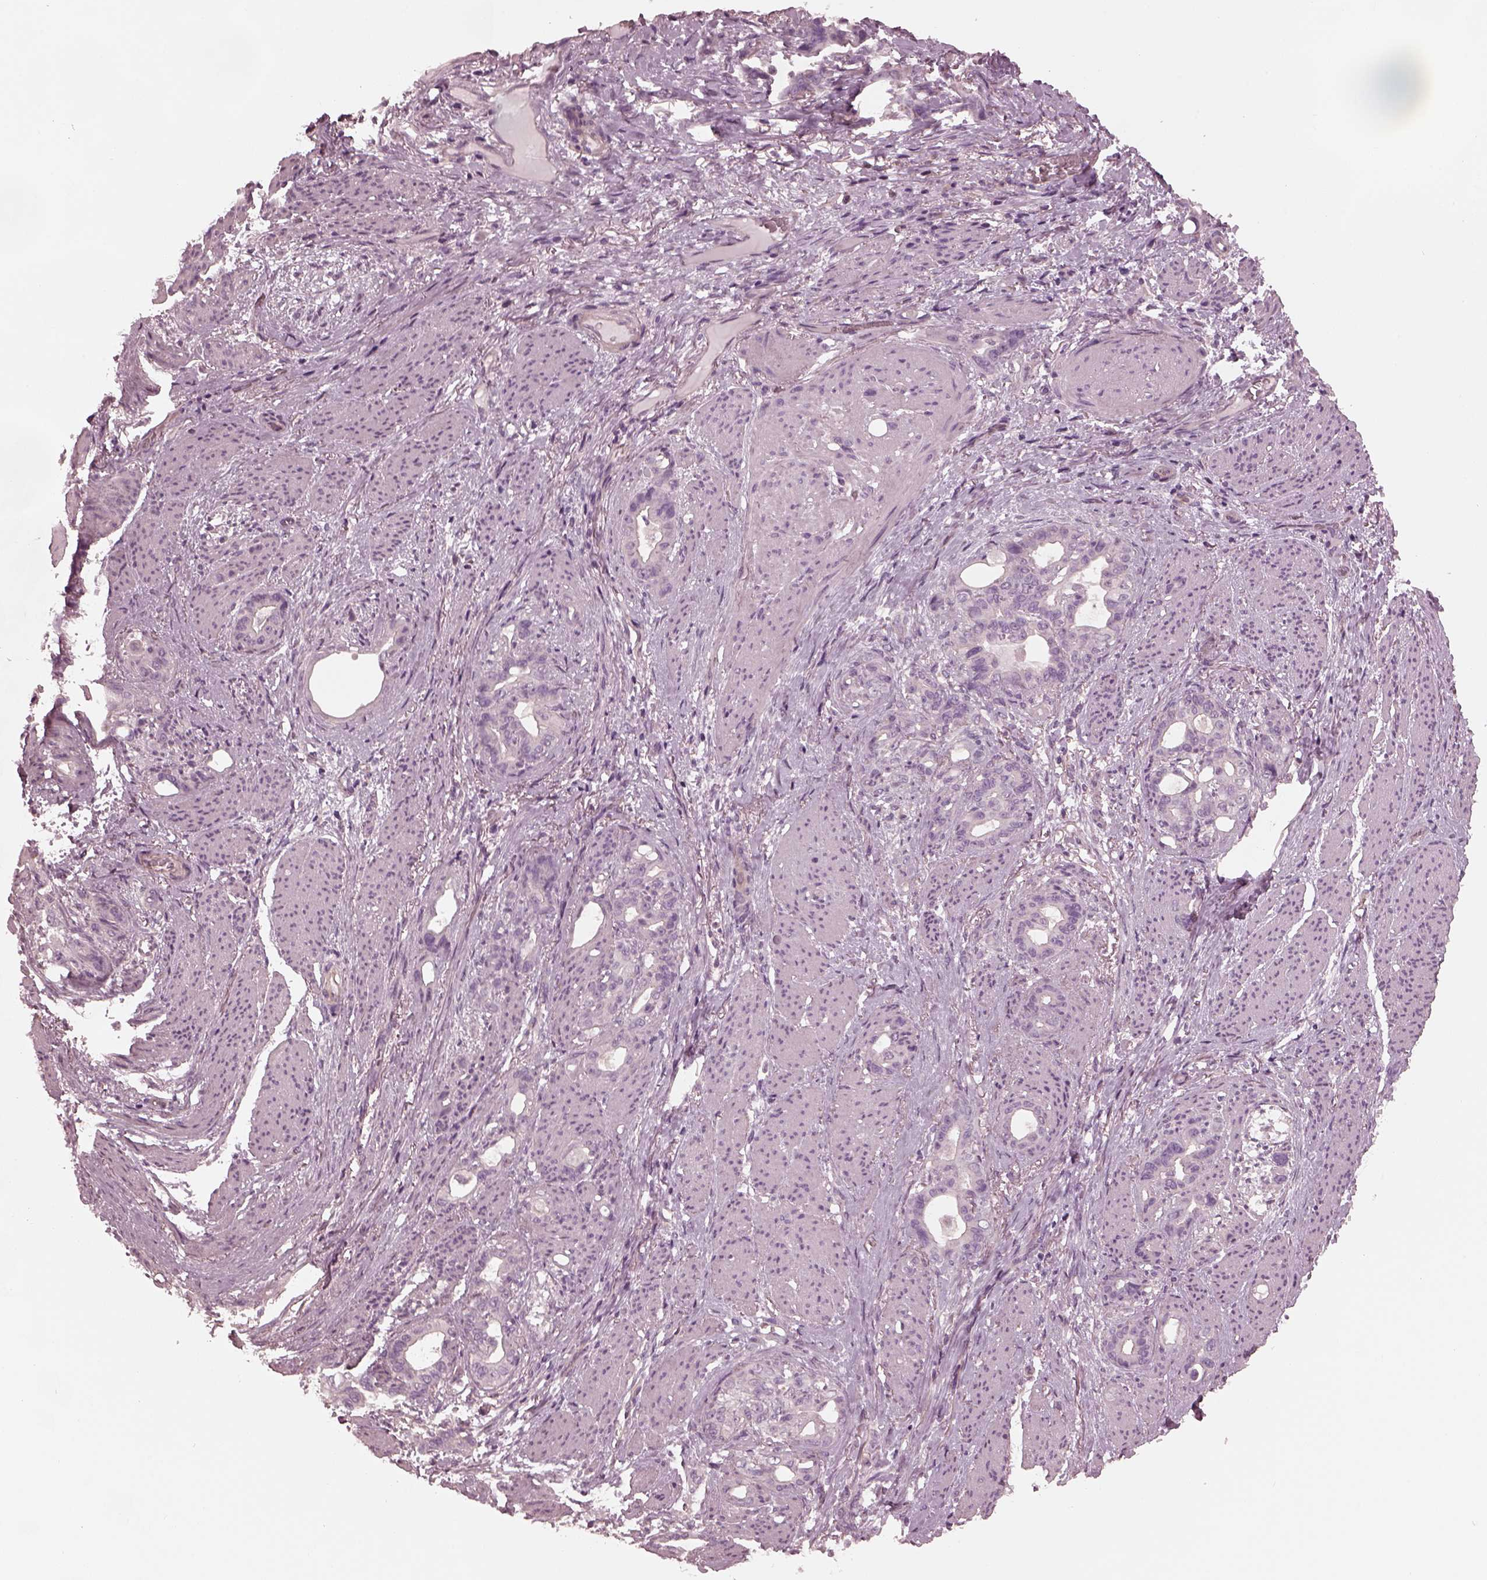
{"staining": {"intensity": "negative", "quantity": "none", "location": "none"}, "tissue": "stomach cancer", "cell_type": "Tumor cells", "image_type": "cancer", "snomed": [{"axis": "morphology", "description": "Normal tissue, NOS"}, {"axis": "morphology", "description": "Adenocarcinoma, NOS"}, {"axis": "topography", "description": "Esophagus"}, {"axis": "topography", "description": "Stomach, upper"}], "caption": "Tumor cells show no significant positivity in stomach cancer (adenocarcinoma).", "gene": "KIF6", "patient": {"sex": "male", "age": 62}}